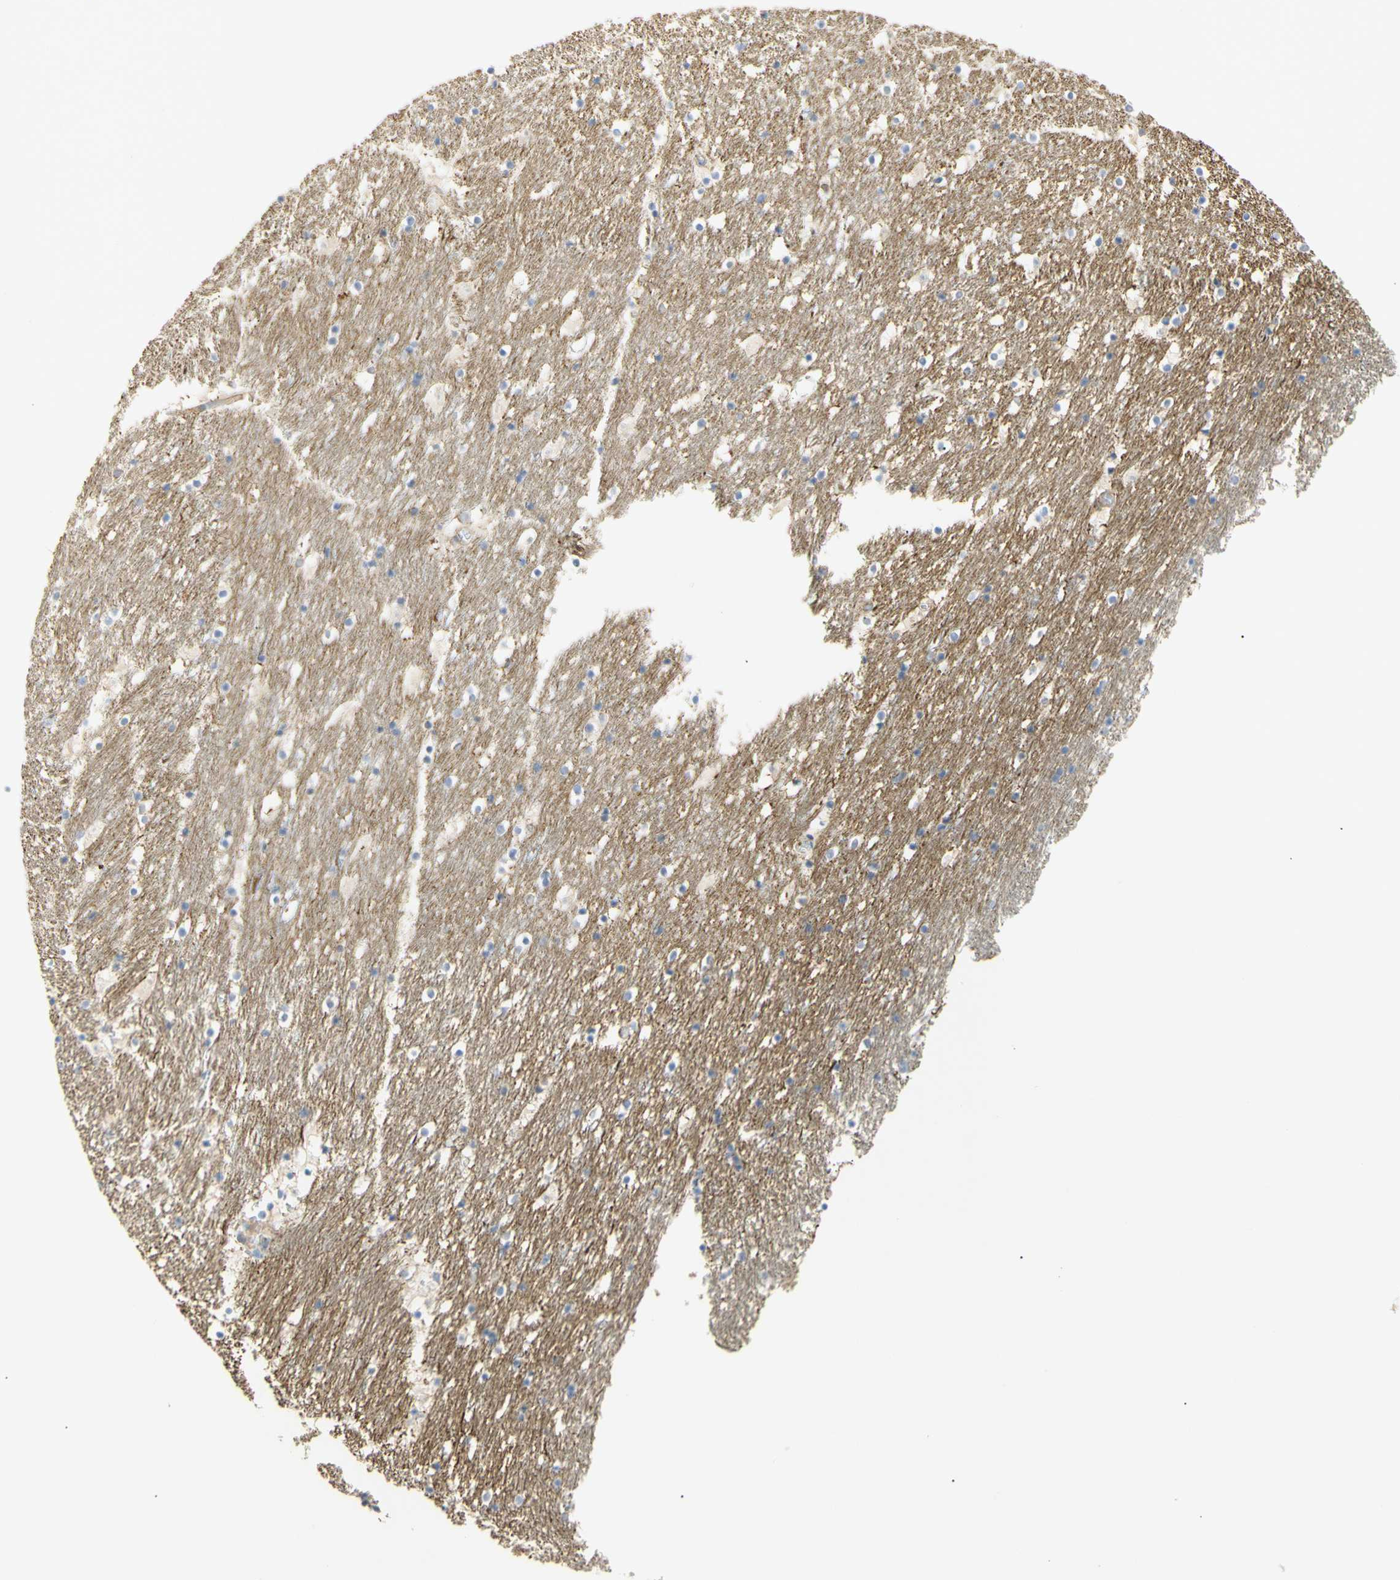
{"staining": {"intensity": "negative", "quantity": "none", "location": "none"}, "tissue": "caudate", "cell_type": "Glial cells", "image_type": "normal", "snomed": [{"axis": "morphology", "description": "Normal tissue, NOS"}, {"axis": "topography", "description": "Lateral ventricle wall"}], "caption": "The IHC image has no significant expression in glial cells of caudate.", "gene": "KCNE4", "patient": {"sex": "male", "age": 45}}